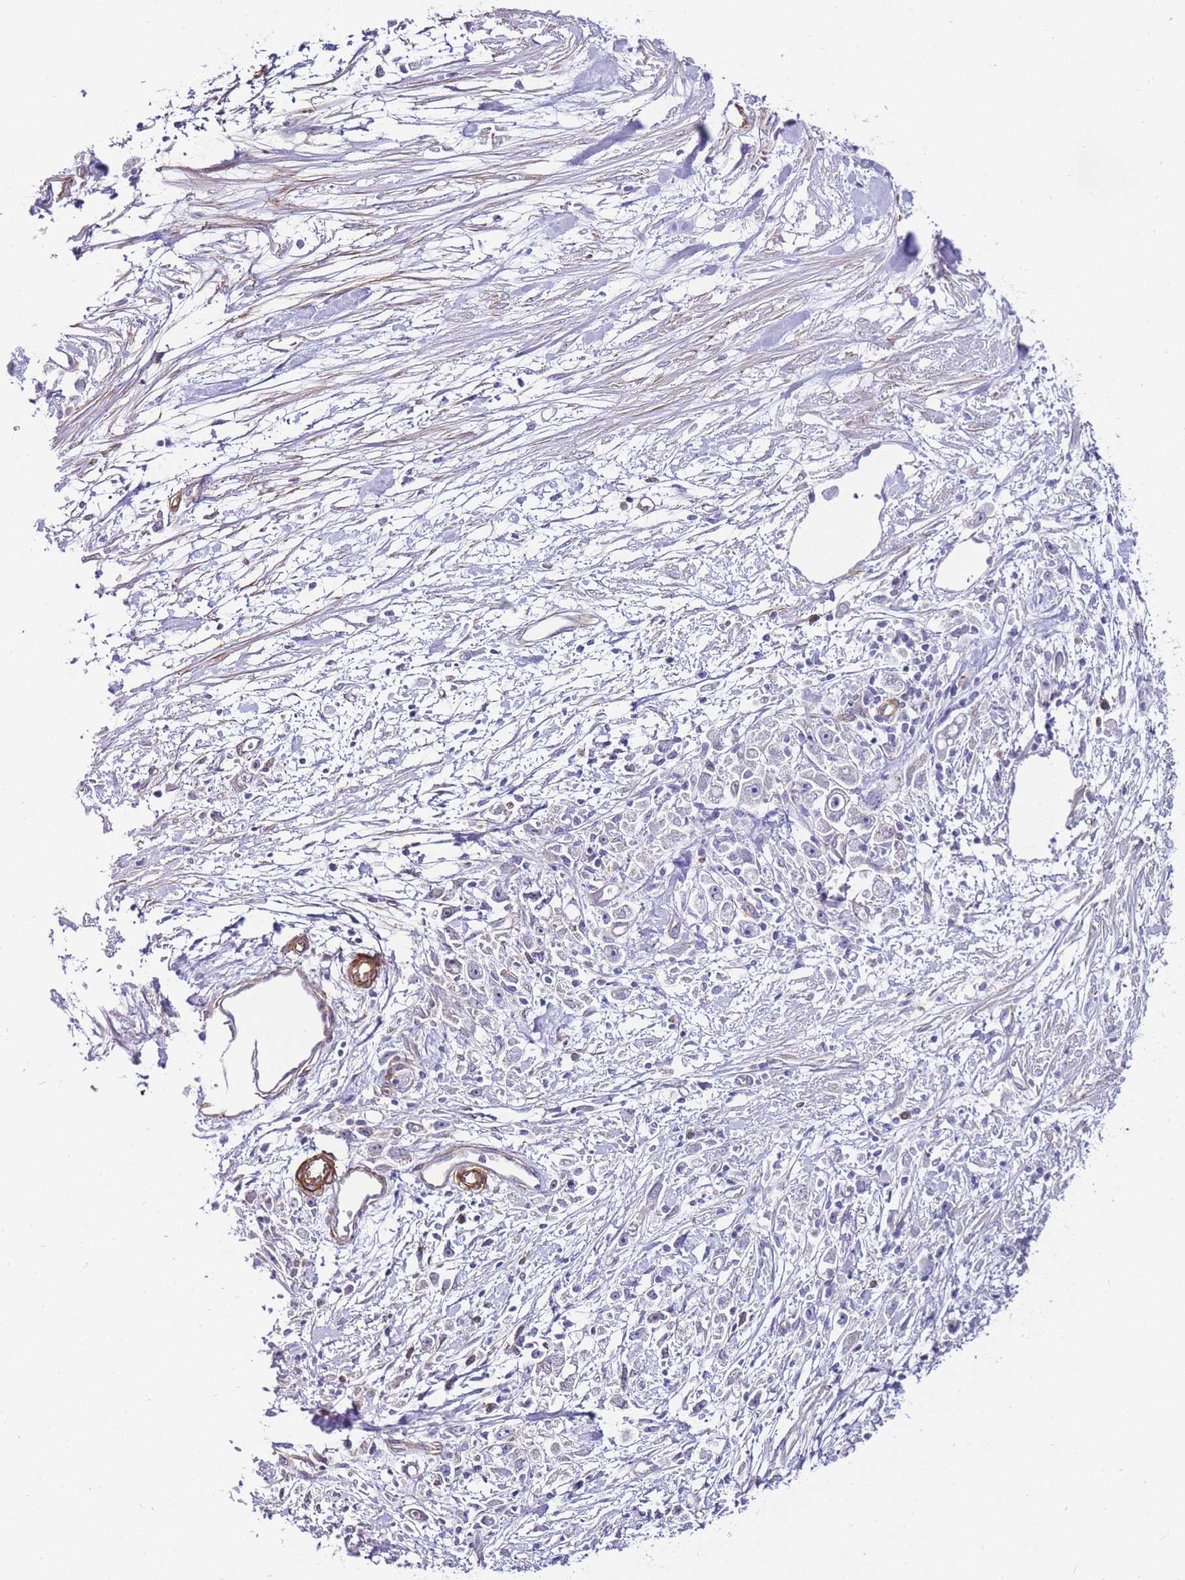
{"staining": {"intensity": "negative", "quantity": "none", "location": "none"}, "tissue": "stomach cancer", "cell_type": "Tumor cells", "image_type": "cancer", "snomed": [{"axis": "morphology", "description": "Adenocarcinoma, NOS"}, {"axis": "topography", "description": "Stomach"}], "caption": "The photomicrograph demonstrates no significant staining in tumor cells of stomach adenocarcinoma.", "gene": "PDCD7", "patient": {"sex": "female", "age": 59}}